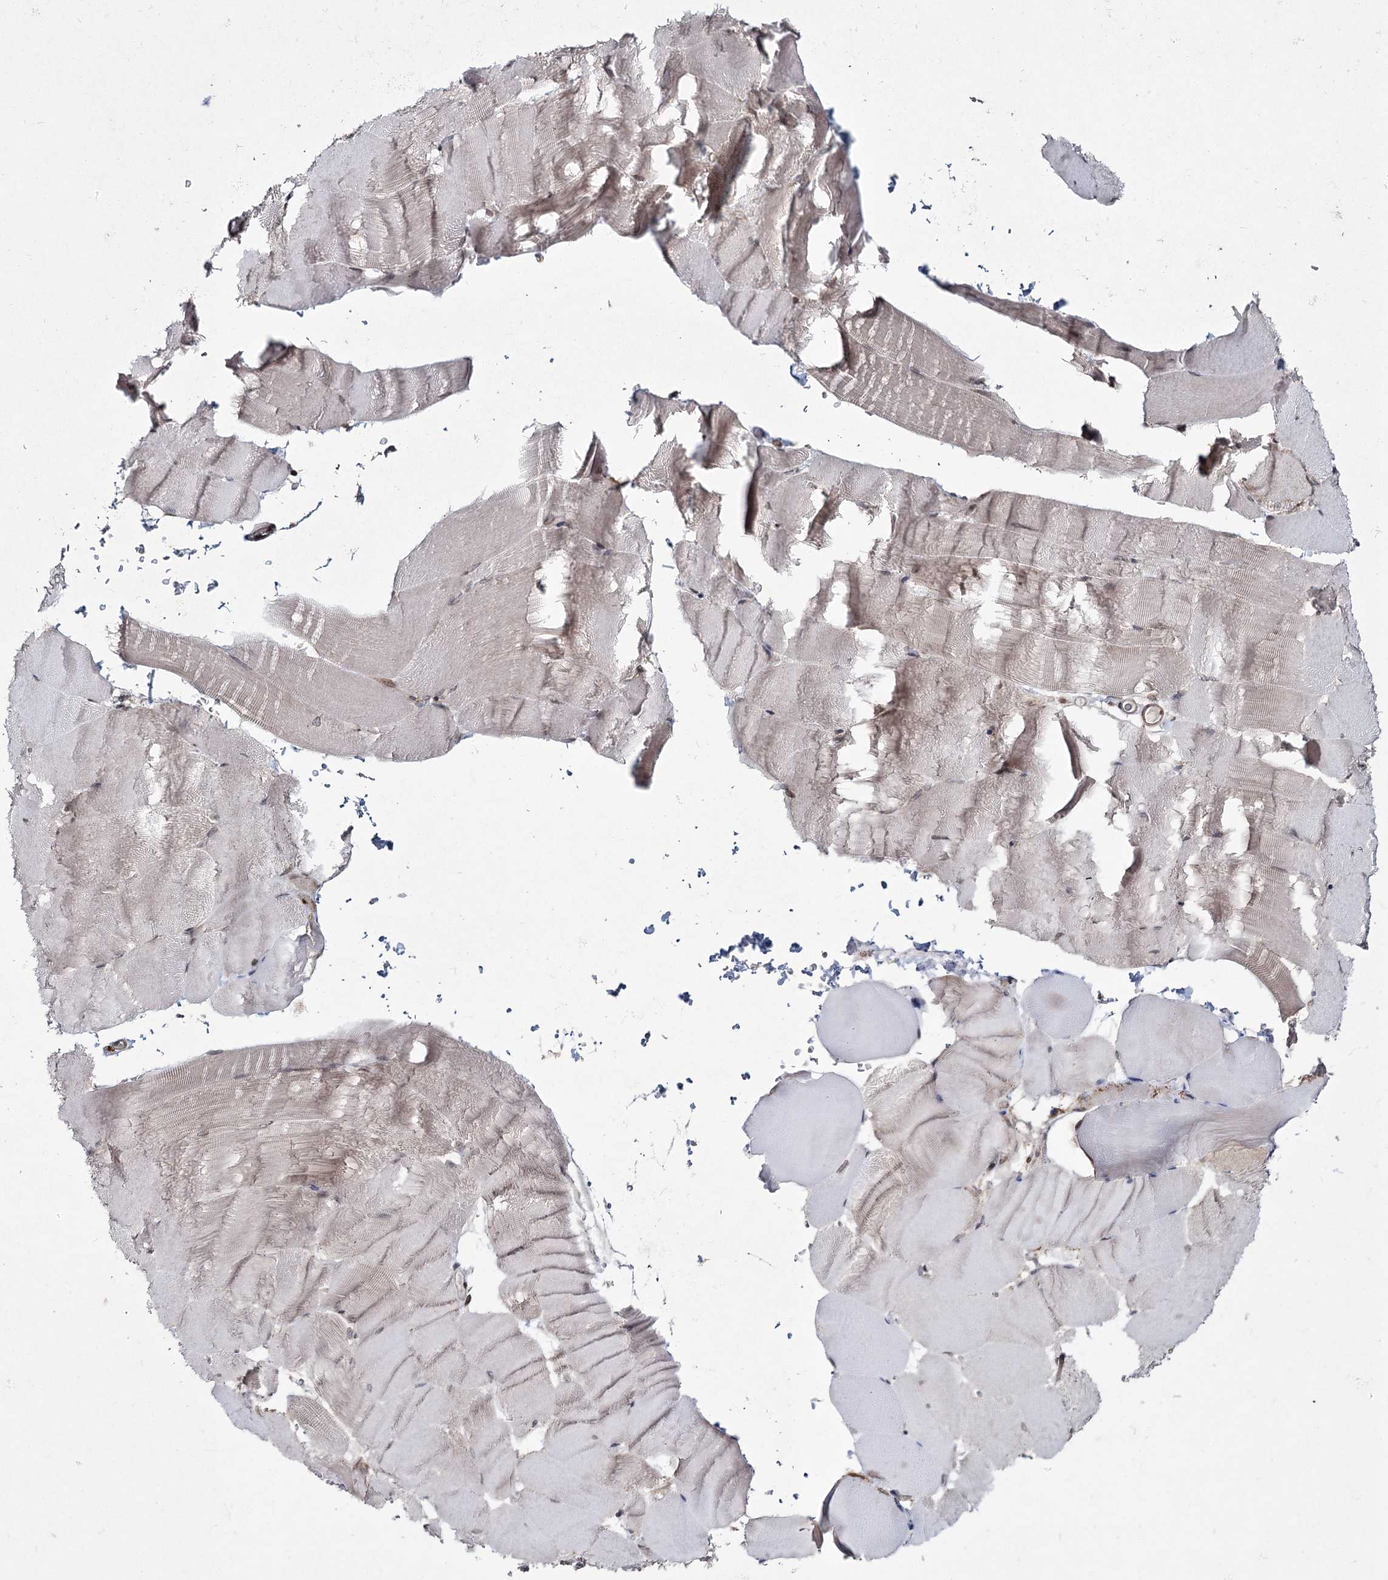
{"staining": {"intensity": "weak", "quantity": "<25%", "location": "cytoplasmic/membranous"}, "tissue": "skeletal muscle", "cell_type": "Myocytes", "image_type": "normal", "snomed": [{"axis": "morphology", "description": "Normal tissue, NOS"}, {"axis": "topography", "description": "Skeletal muscle"}, {"axis": "topography", "description": "Parathyroid gland"}], "caption": "Immunohistochemistry (IHC) photomicrograph of benign skeletal muscle stained for a protein (brown), which displays no positivity in myocytes. Nuclei are stained in blue.", "gene": "TRNT1", "patient": {"sex": "female", "age": 37}}